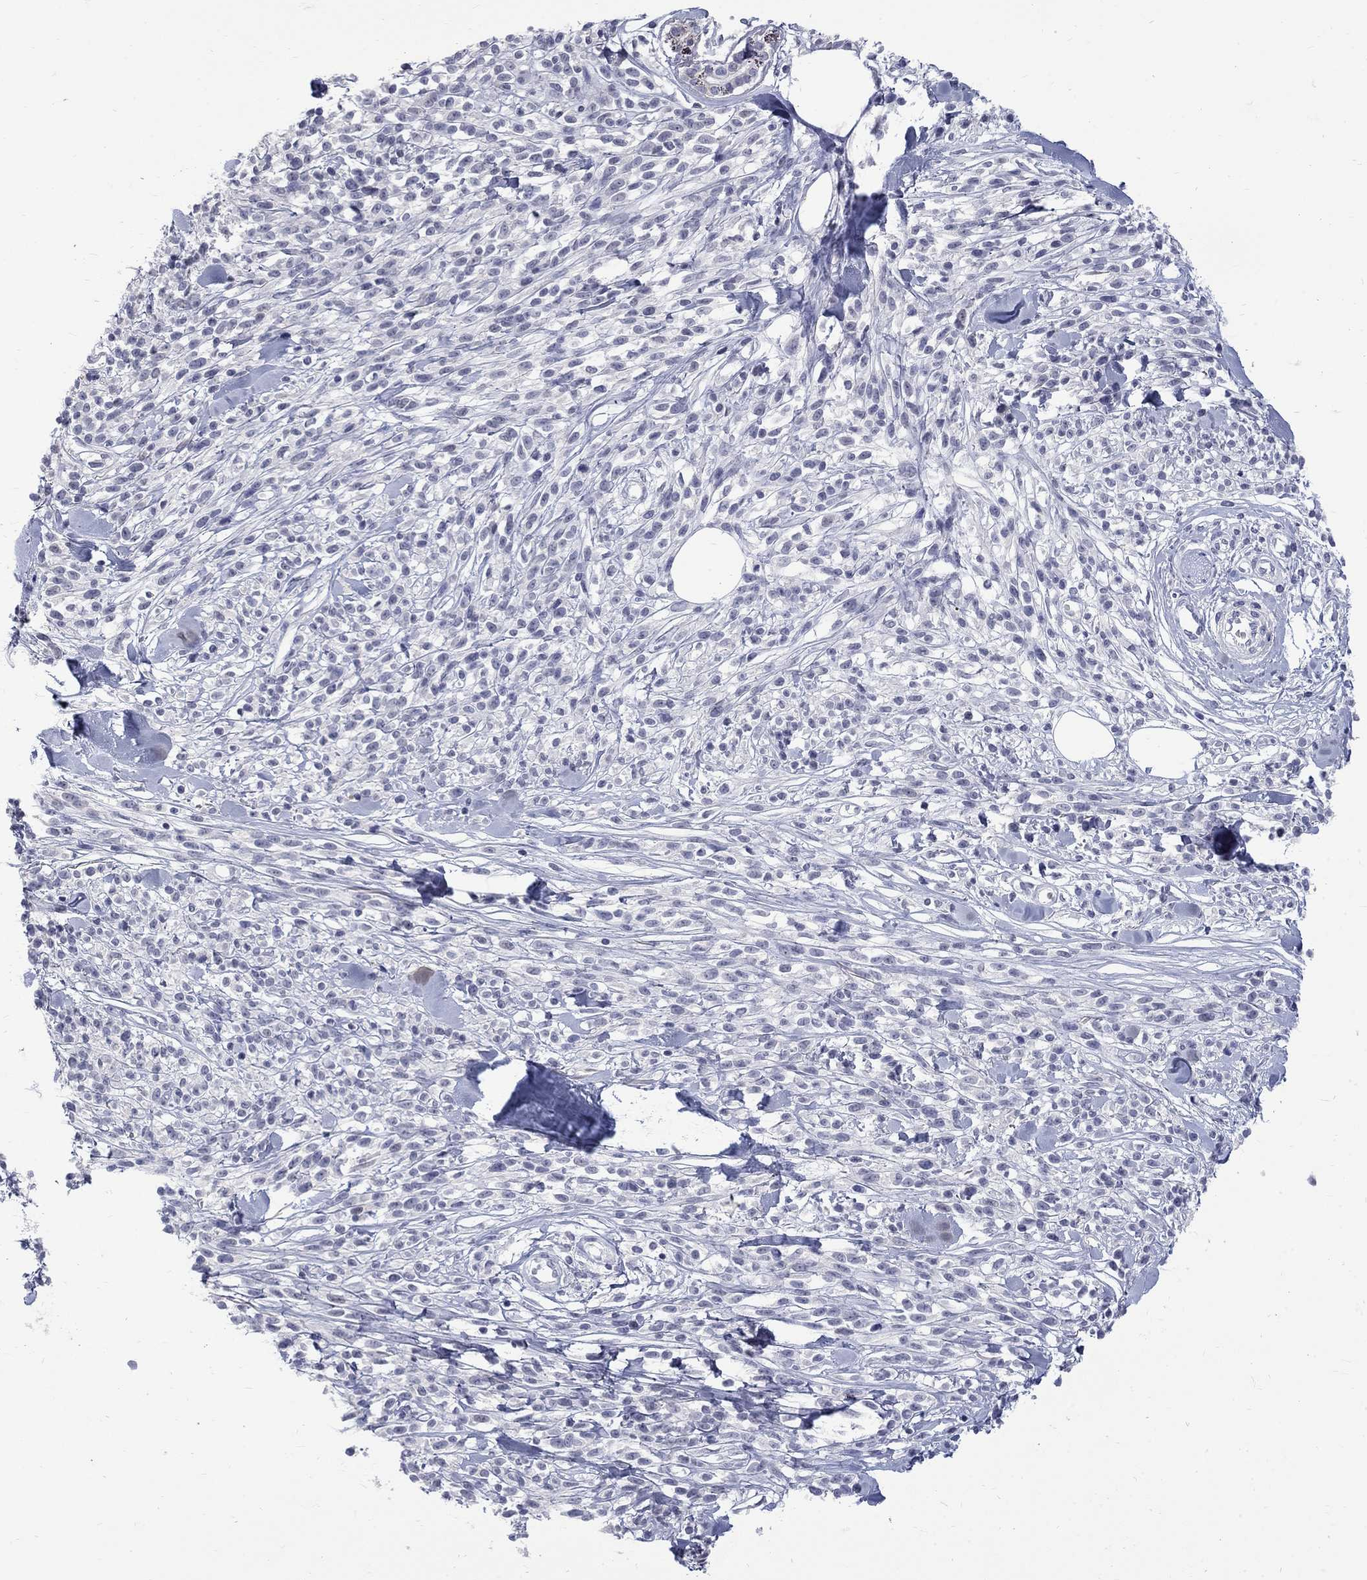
{"staining": {"intensity": "negative", "quantity": "none", "location": "none"}, "tissue": "melanoma", "cell_type": "Tumor cells", "image_type": "cancer", "snomed": [{"axis": "morphology", "description": "Malignant melanoma, NOS"}, {"axis": "topography", "description": "Skin"}, {"axis": "topography", "description": "Skin of trunk"}], "caption": "There is no significant expression in tumor cells of malignant melanoma.", "gene": "CTNND2", "patient": {"sex": "male", "age": 74}}